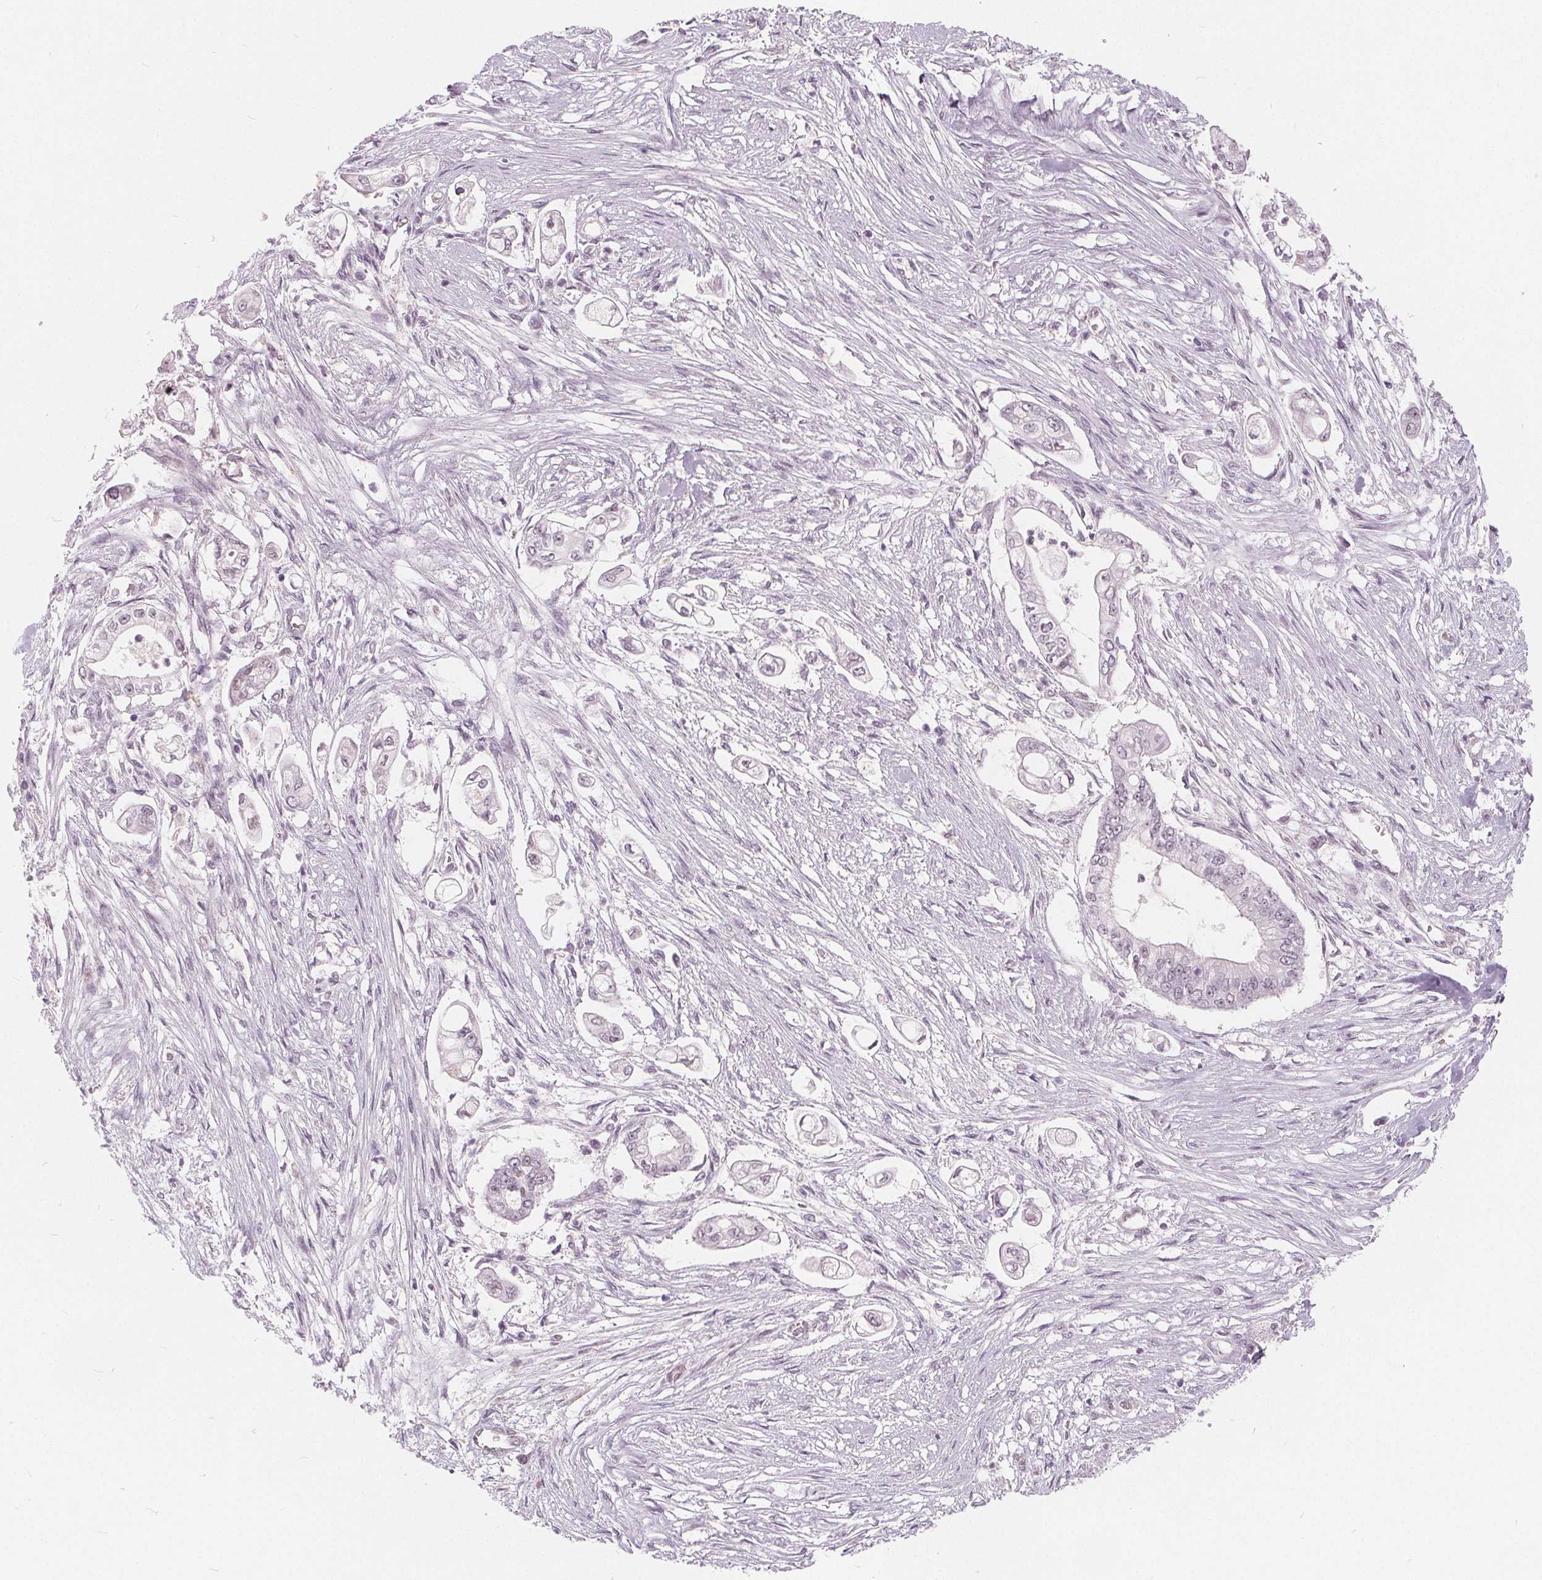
{"staining": {"intensity": "weak", "quantity": "<25%", "location": "nuclear"}, "tissue": "pancreatic cancer", "cell_type": "Tumor cells", "image_type": "cancer", "snomed": [{"axis": "morphology", "description": "Adenocarcinoma, NOS"}, {"axis": "topography", "description": "Pancreas"}], "caption": "Tumor cells are negative for brown protein staining in adenocarcinoma (pancreatic).", "gene": "NUP210L", "patient": {"sex": "female", "age": 69}}